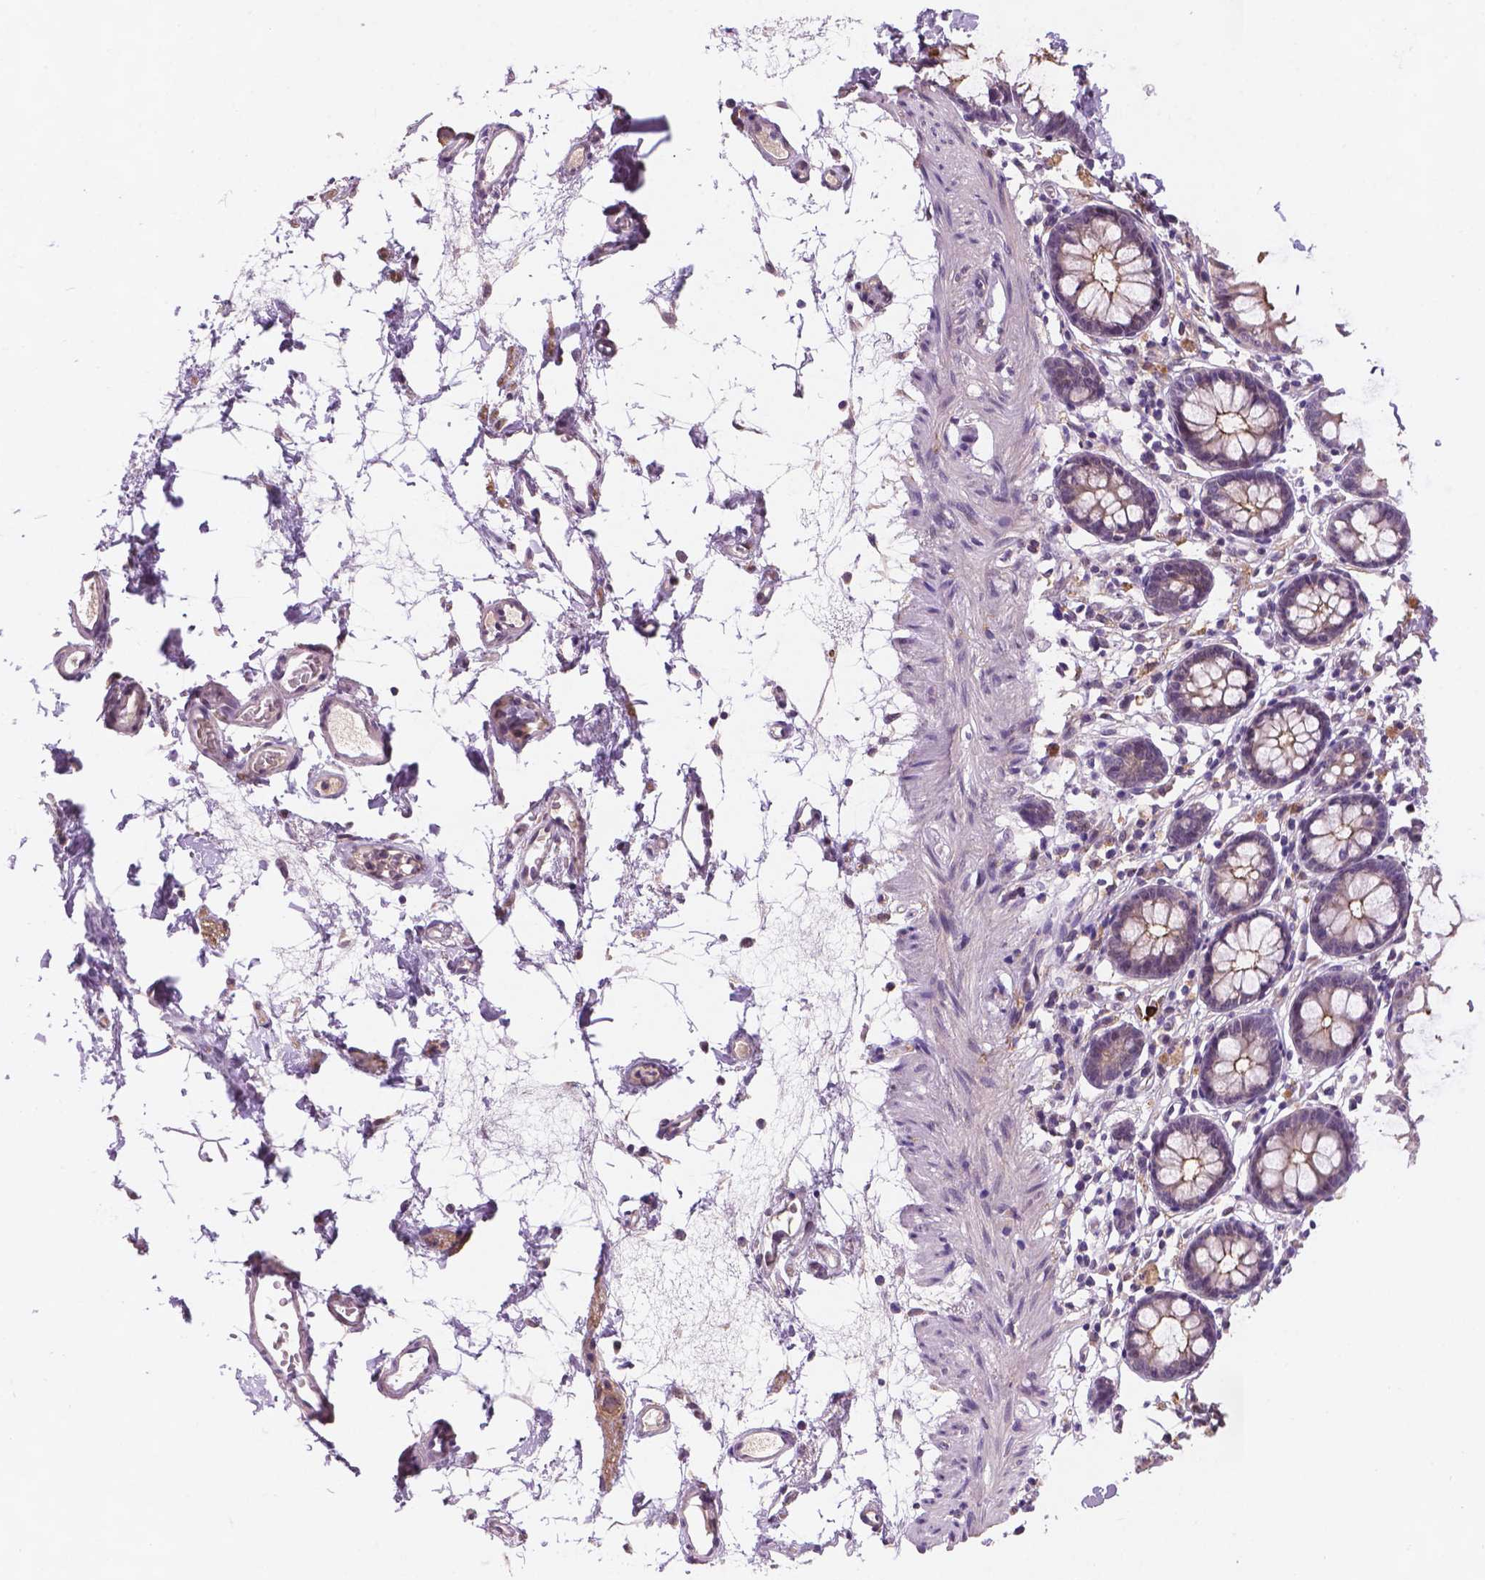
{"staining": {"intensity": "negative", "quantity": "none", "location": "none"}, "tissue": "colon", "cell_type": "Endothelial cells", "image_type": "normal", "snomed": [{"axis": "morphology", "description": "Normal tissue, NOS"}, {"axis": "topography", "description": "Colon"}], "caption": "This is a image of IHC staining of unremarkable colon, which shows no staining in endothelial cells.", "gene": "GXYLT2", "patient": {"sex": "female", "age": 84}}